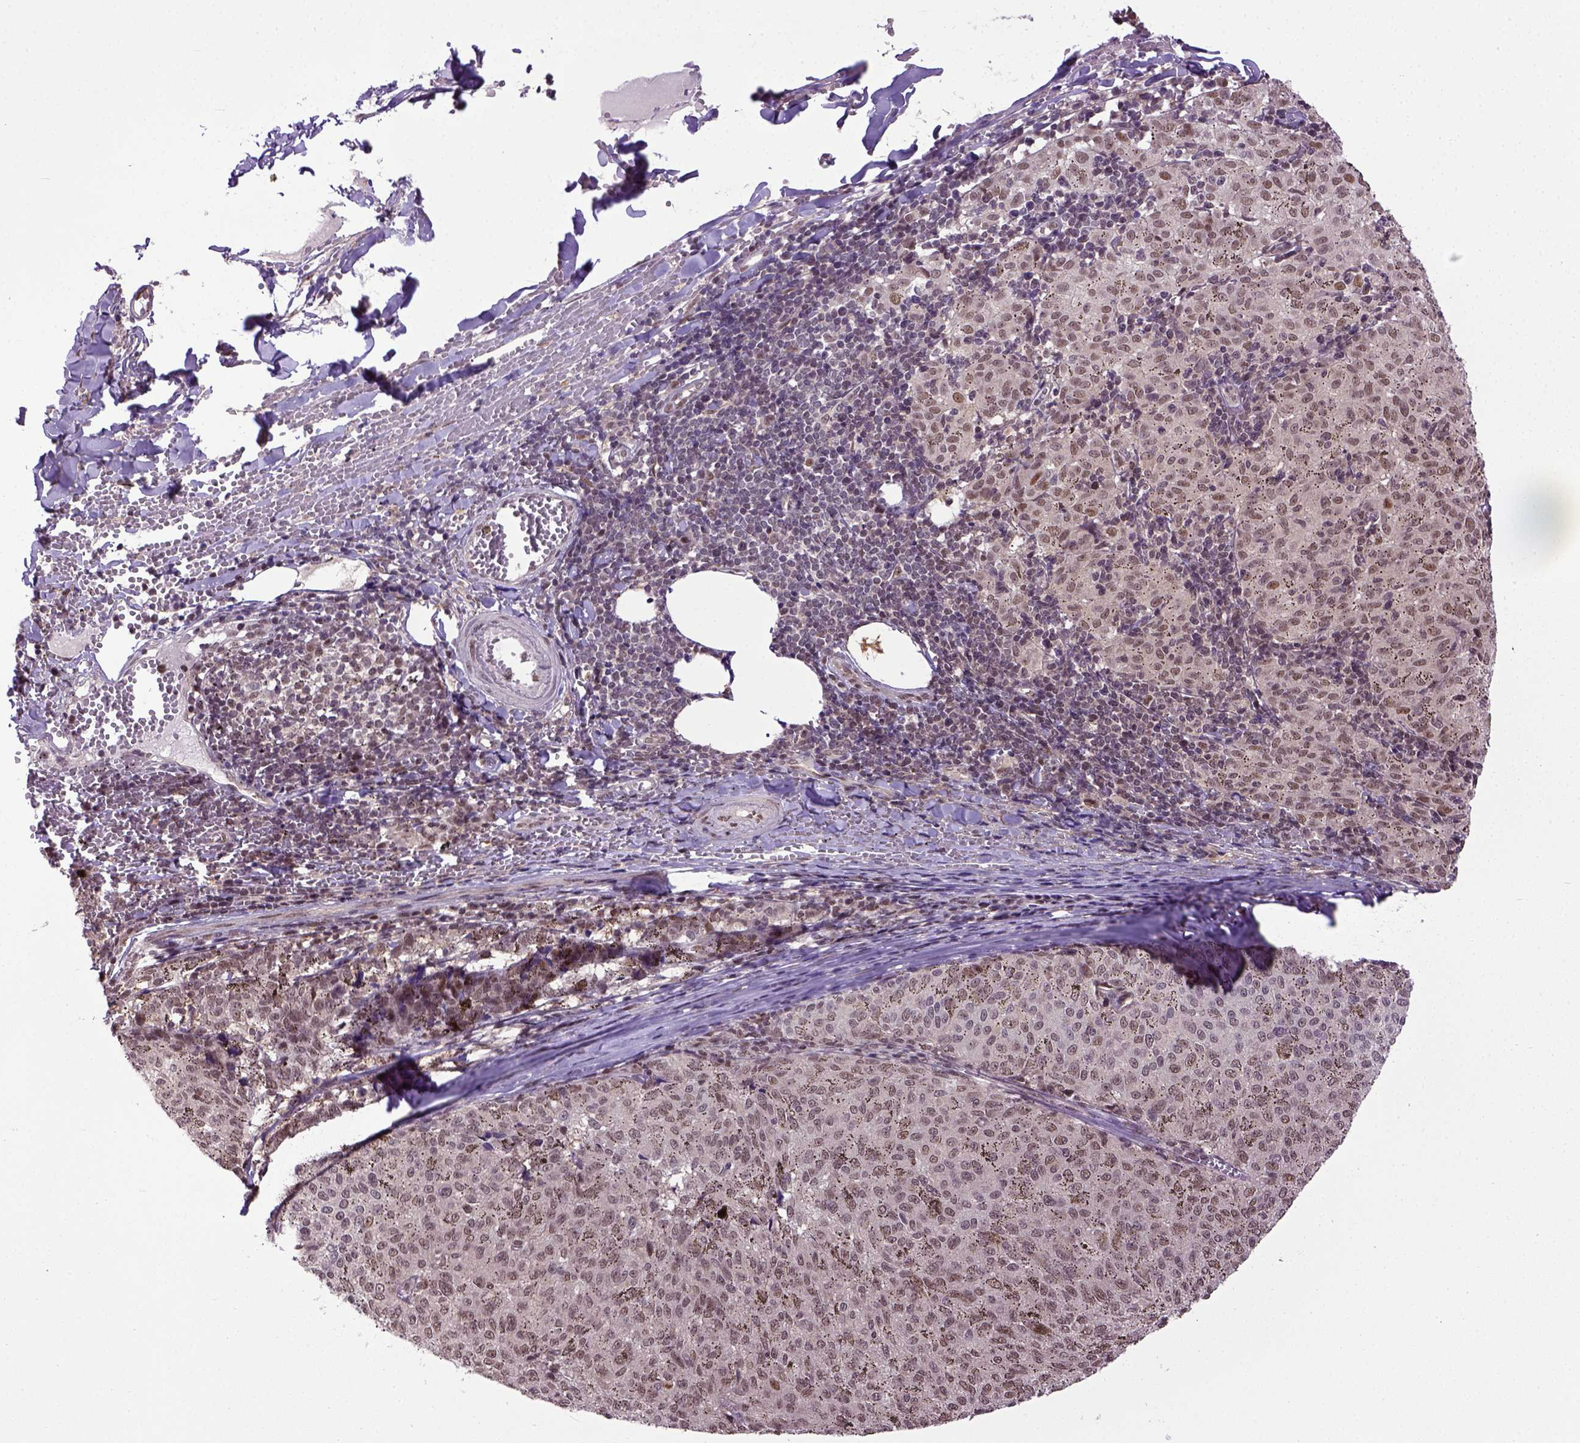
{"staining": {"intensity": "weak", "quantity": ">75%", "location": "nuclear"}, "tissue": "melanoma", "cell_type": "Tumor cells", "image_type": "cancer", "snomed": [{"axis": "morphology", "description": "Malignant melanoma, NOS"}, {"axis": "topography", "description": "Skin"}], "caption": "Protein expression analysis of human malignant melanoma reveals weak nuclear positivity in about >75% of tumor cells. (DAB (3,3'-diaminobenzidine) IHC, brown staining for protein, blue staining for nuclei).", "gene": "UBA3", "patient": {"sex": "female", "age": 72}}